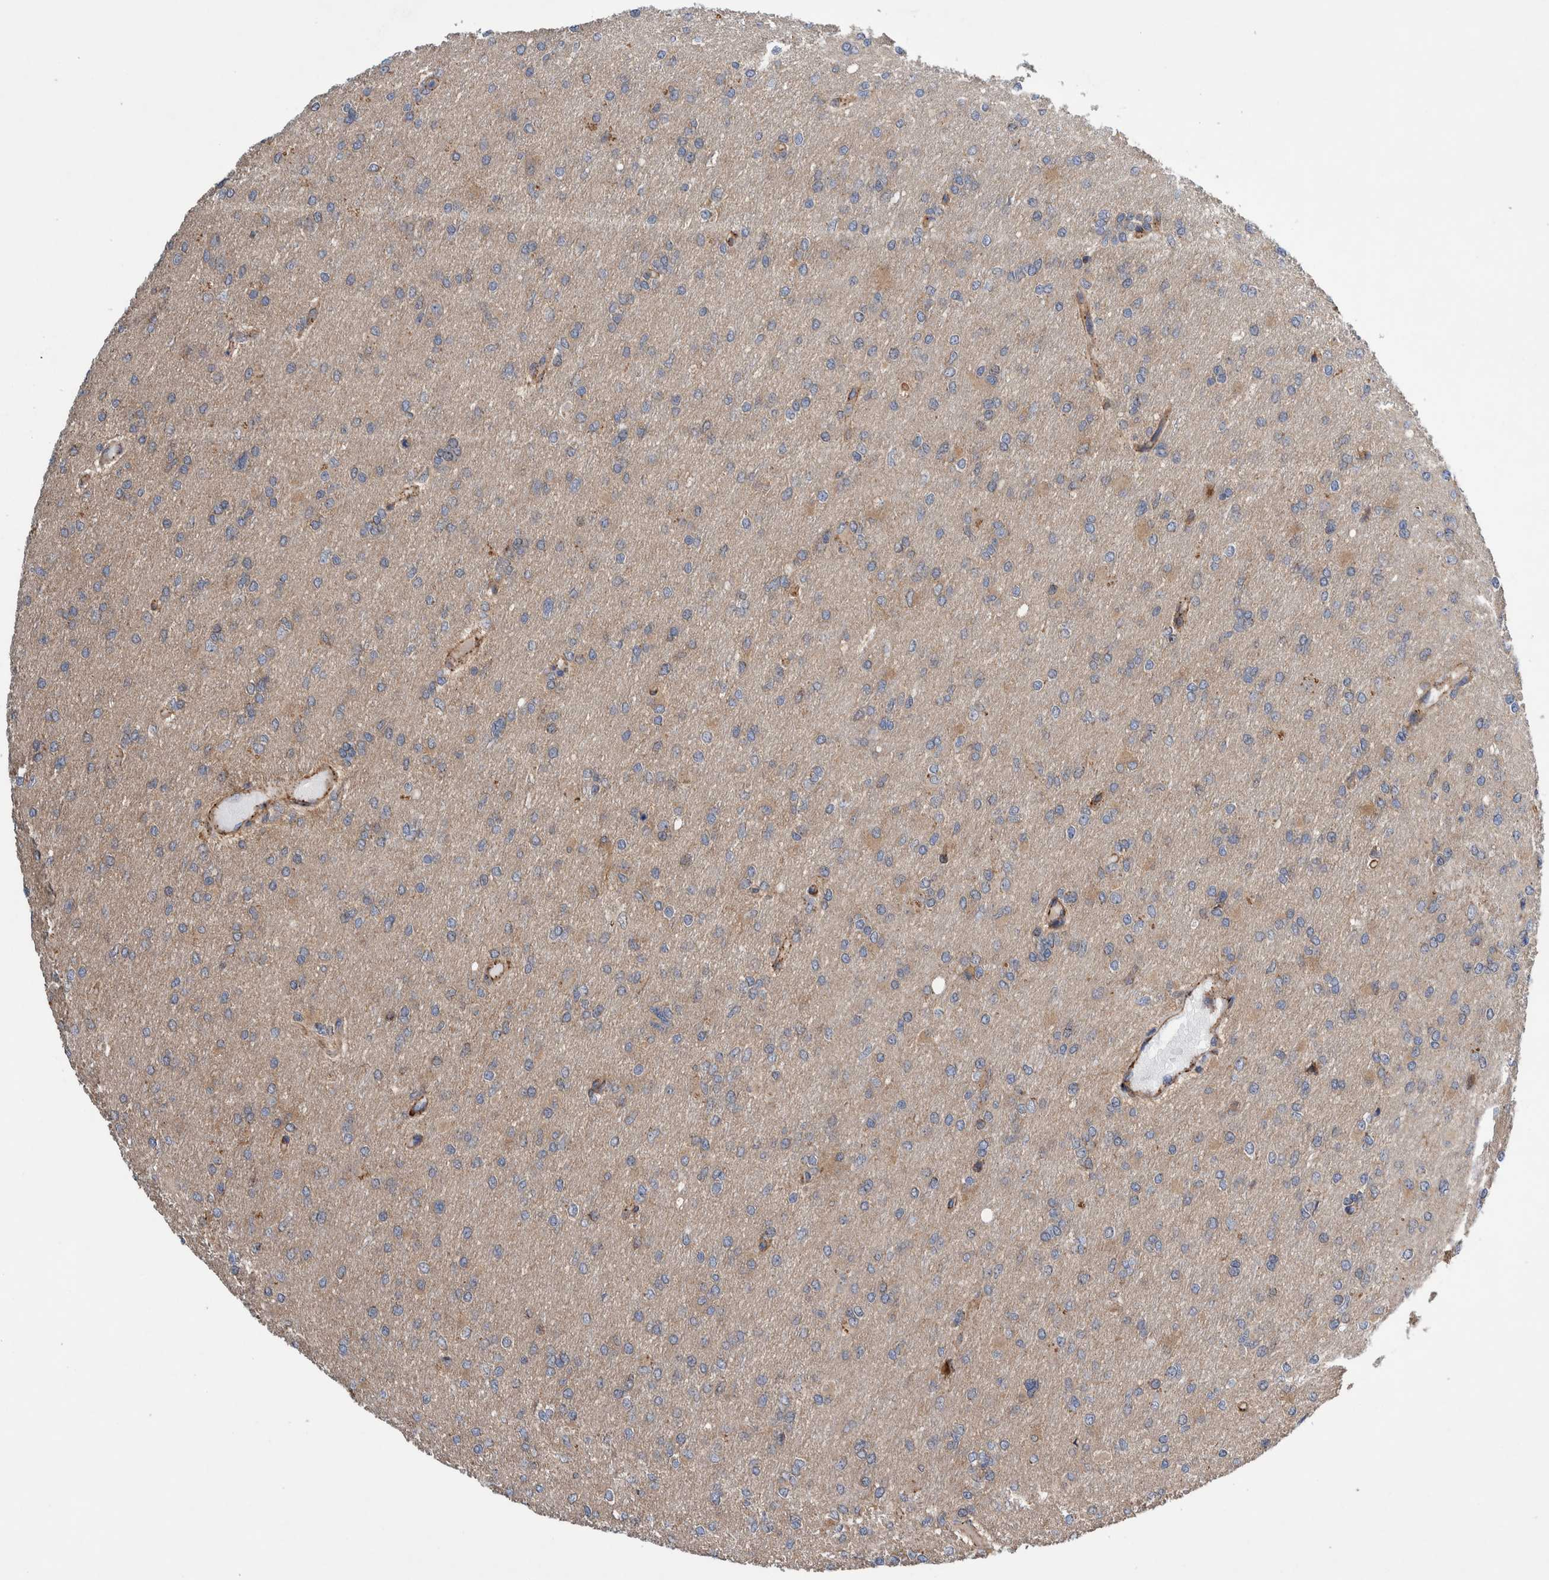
{"staining": {"intensity": "weak", "quantity": "<25%", "location": "cytoplasmic/membranous"}, "tissue": "glioma", "cell_type": "Tumor cells", "image_type": "cancer", "snomed": [{"axis": "morphology", "description": "Glioma, malignant, High grade"}, {"axis": "topography", "description": "Cerebral cortex"}], "caption": "A histopathology image of human glioma is negative for staining in tumor cells. The staining is performed using DAB brown chromogen with nuclei counter-stained in using hematoxylin.", "gene": "PIK3R6", "patient": {"sex": "female", "age": 36}}